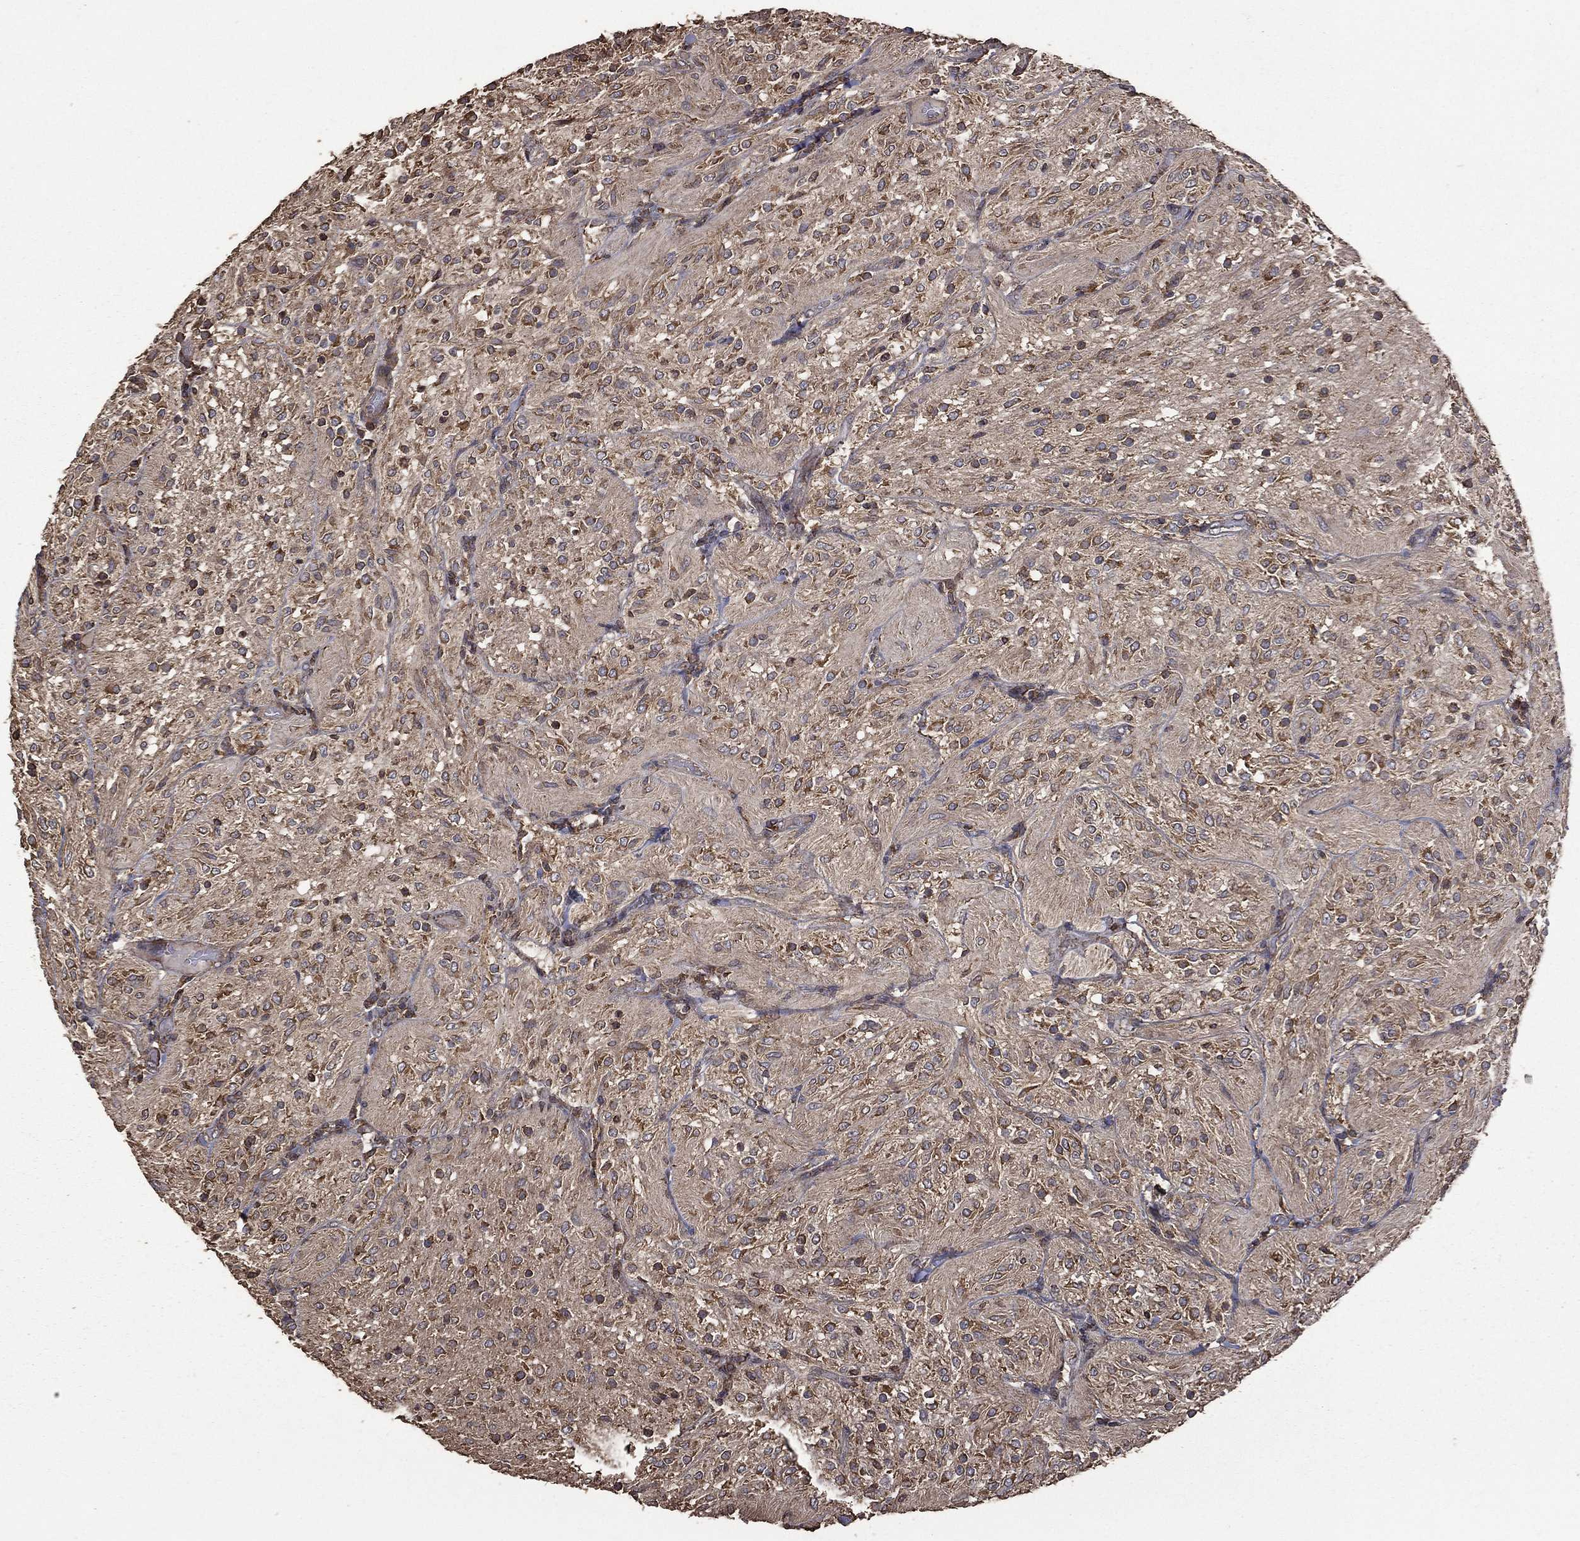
{"staining": {"intensity": "moderate", "quantity": "25%-75%", "location": "cytoplasmic/membranous"}, "tissue": "glioma", "cell_type": "Tumor cells", "image_type": "cancer", "snomed": [{"axis": "morphology", "description": "Glioma, malignant, Low grade"}, {"axis": "topography", "description": "Brain"}], "caption": "Tumor cells exhibit moderate cytoplasmic/membranous staining in about 25%-75% of cells in glioma. The staining was performed using DAB (3,3'-diaminobenzidine) to visualize the protein expression in brown, while the nuclei were stained in blue with hematoxylin (Magnification: 20x).", "gene": "METTL27", "patient": {"sex": "male", "age": 3}}